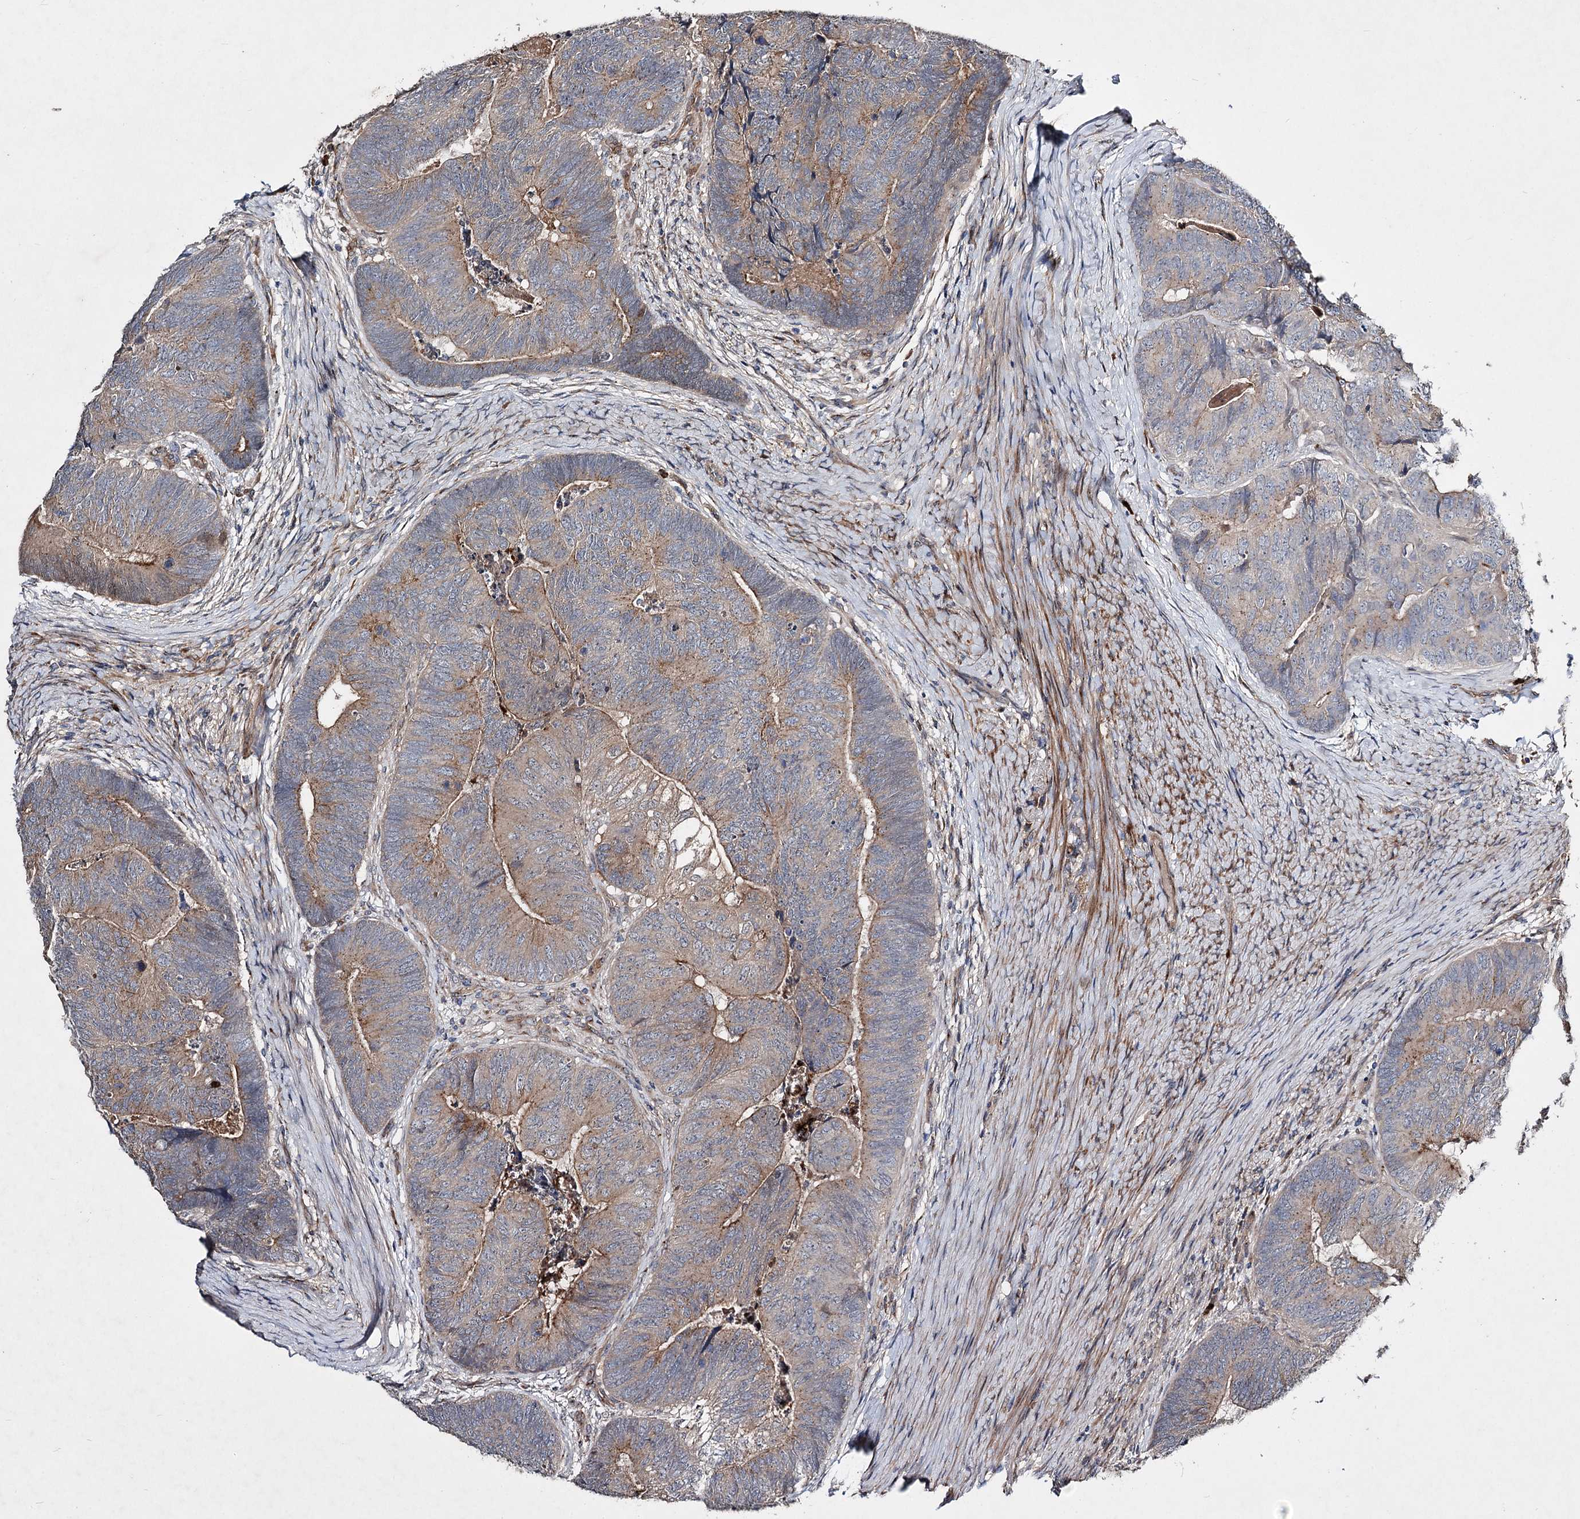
{"staining": {"intensity": "moderate", "quantity": "25%-75%", "location": "cytoplasmic/membranous"}, "tissue": "colorectal cancer", "cell_type": "Tumor cells", "image_type": "cancer", "snomed": [{"axis": "morphology", "description": "Adenocarcinoma, NOS"}, {"axis": "topography", "description": "Colon"}], "caption": "Human colorectal cancer (adenocarcinoma) stained with a brown dye reveals moderate cytoplasmic/membranous positive expression in about 25%-75% of tumor cells.", "gene": "MINDY3", "patient": {"sex": "female", "age": 67}}